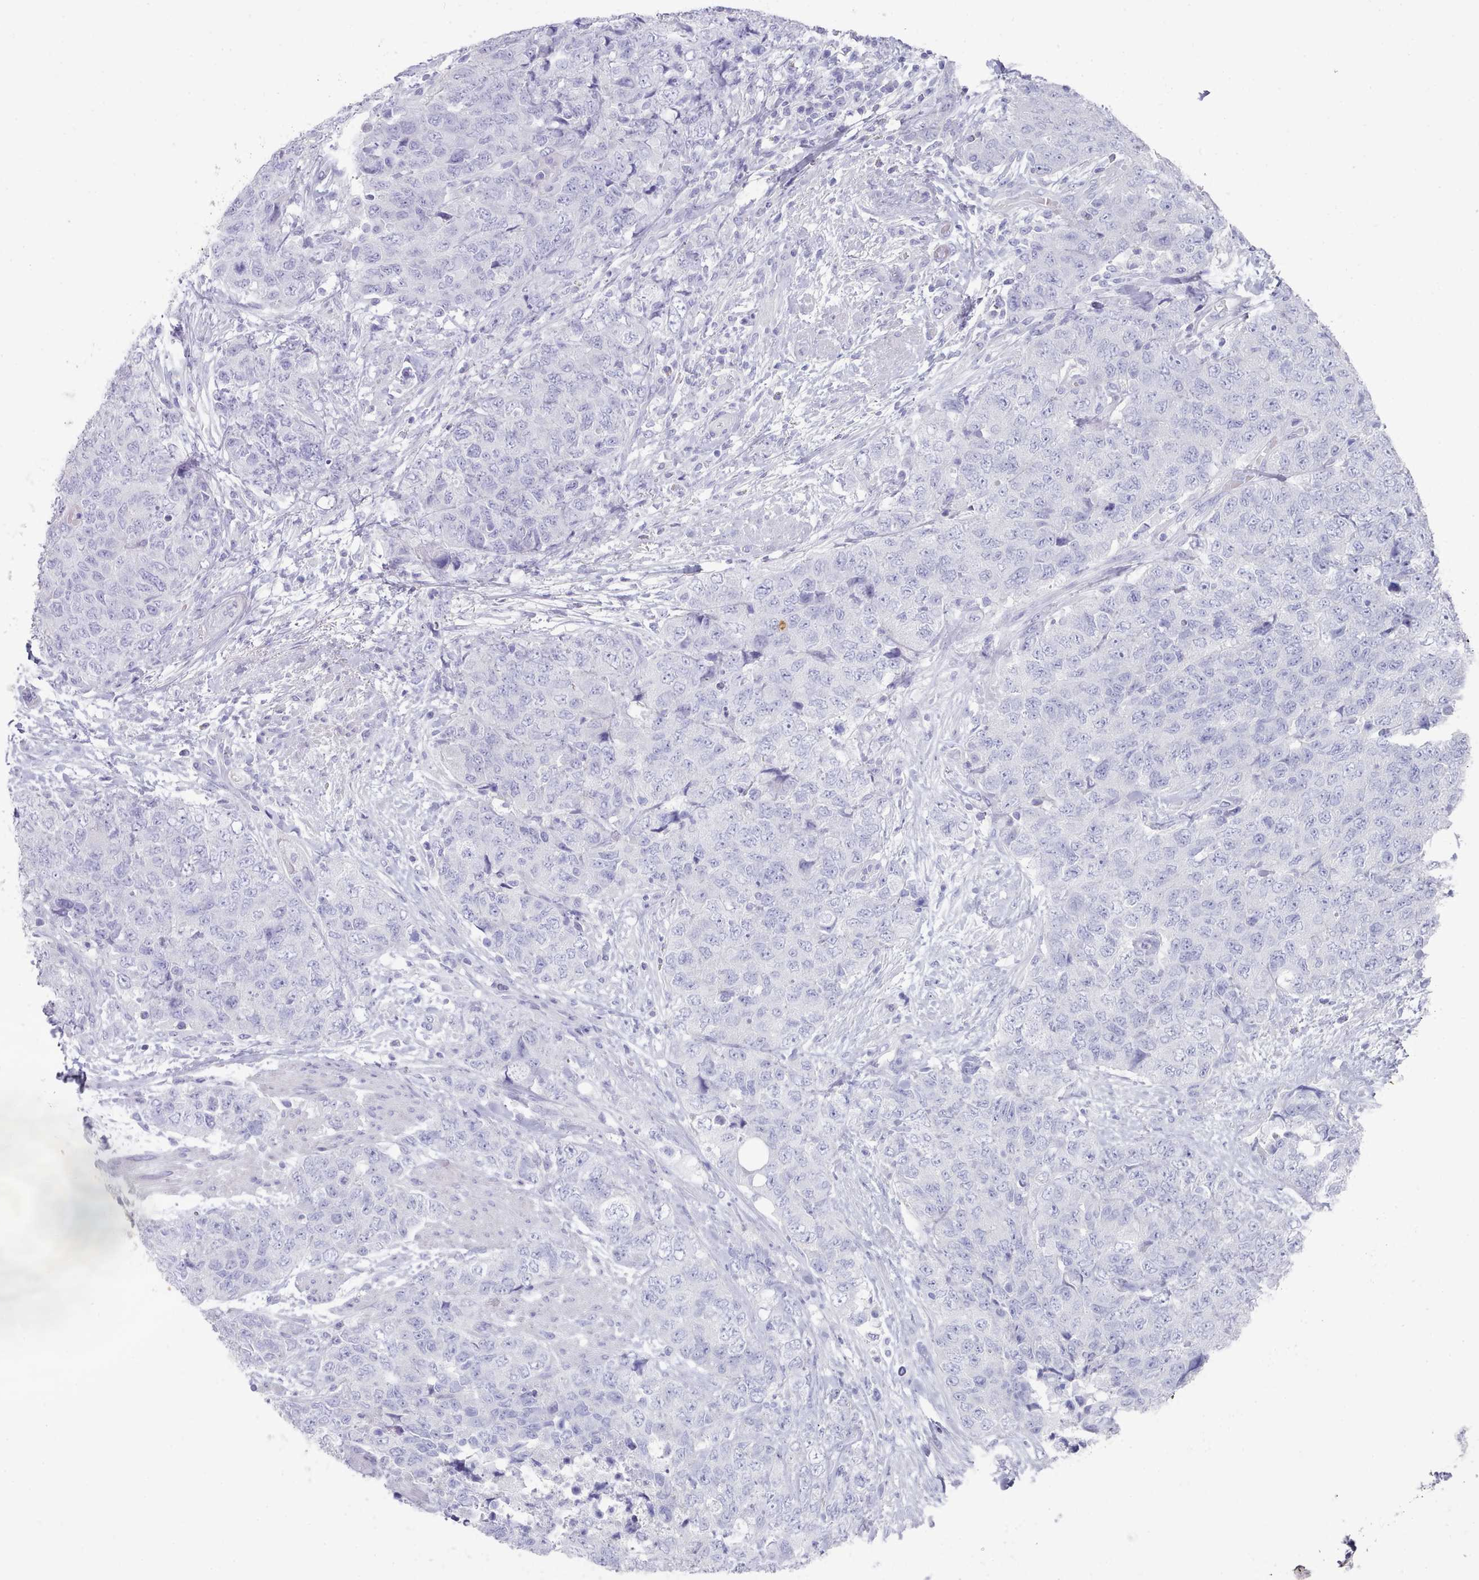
{"staining": {"intensity": "negative", "quantity": "none", "location": "none"}, "tissue": "urothelial cancer", "cell_type": "Tumor cells", "image_type": "cancer", "snomed": [{"axis": "morphology", "description": "Urothelial carcinoma, High grade"}, {"axis": "topography", "description": "Urinary bladder"}], "caption": "High-grade urothelial carcinoma was stained to show a protein in brown. There is no significant staining in tumor cells.", "gene": "LRRC37A", "patient": {"sex": "female", "age": 78}}